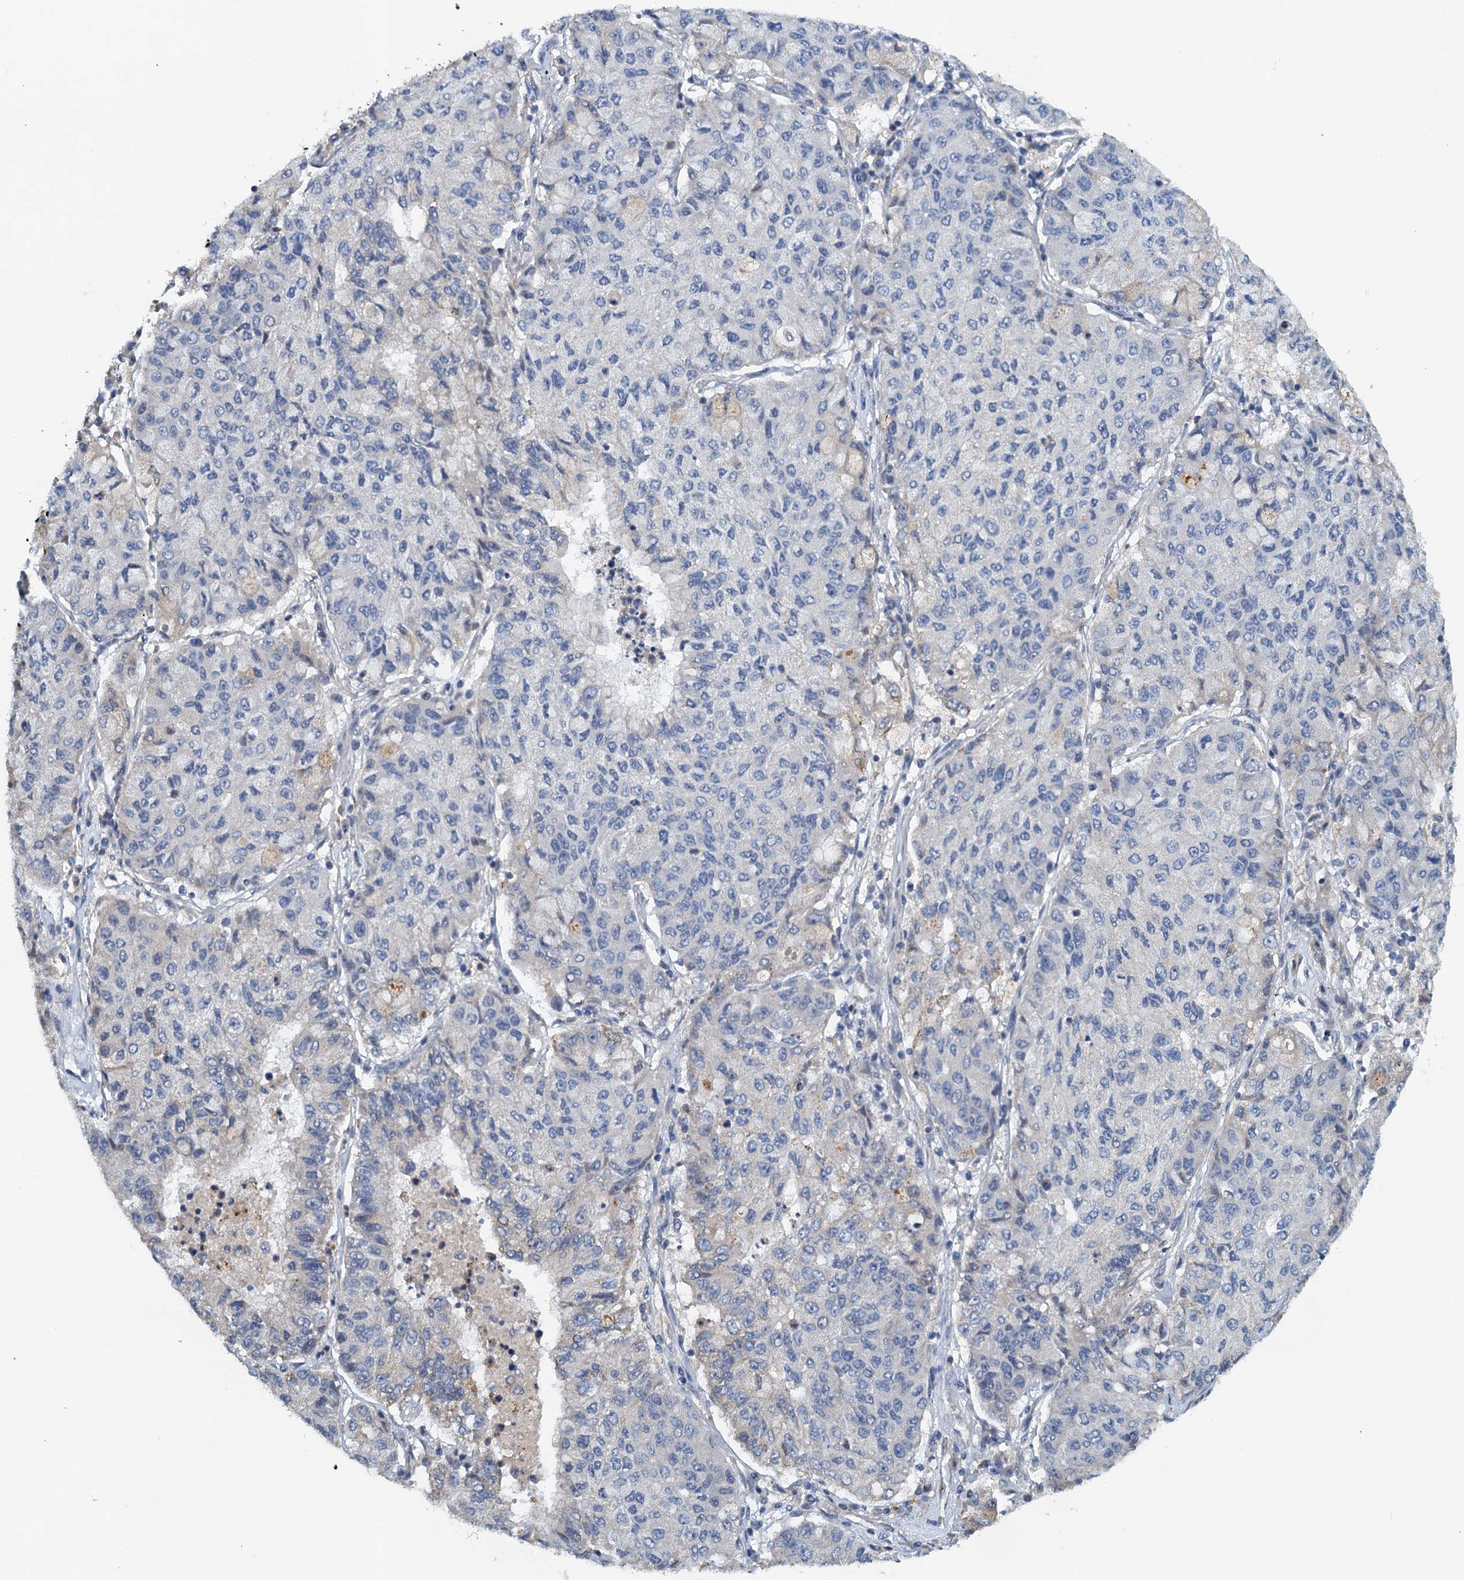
{"staining": {"intensity": "negative", "quantity": "none", "location": "none"}, "tissue": "lung cancer", "cell_type": "Tumor cells", "image_type": "cancer", "snomed": [{"axis": "morphology", "description": "Squamous cell carcinoma, NOS"}, {"axis": "topography", "description": "Lung"}], "caption": "An immunohistochemistry (IHC) histopathology image of lung cancer (squamous cell carcinoma) is shown. There is no staining in tumor cells of lung cancer (squamous cell carcinoma).", "gene": "ZNF606", "patient": {"sex": "male", "age": 74}}